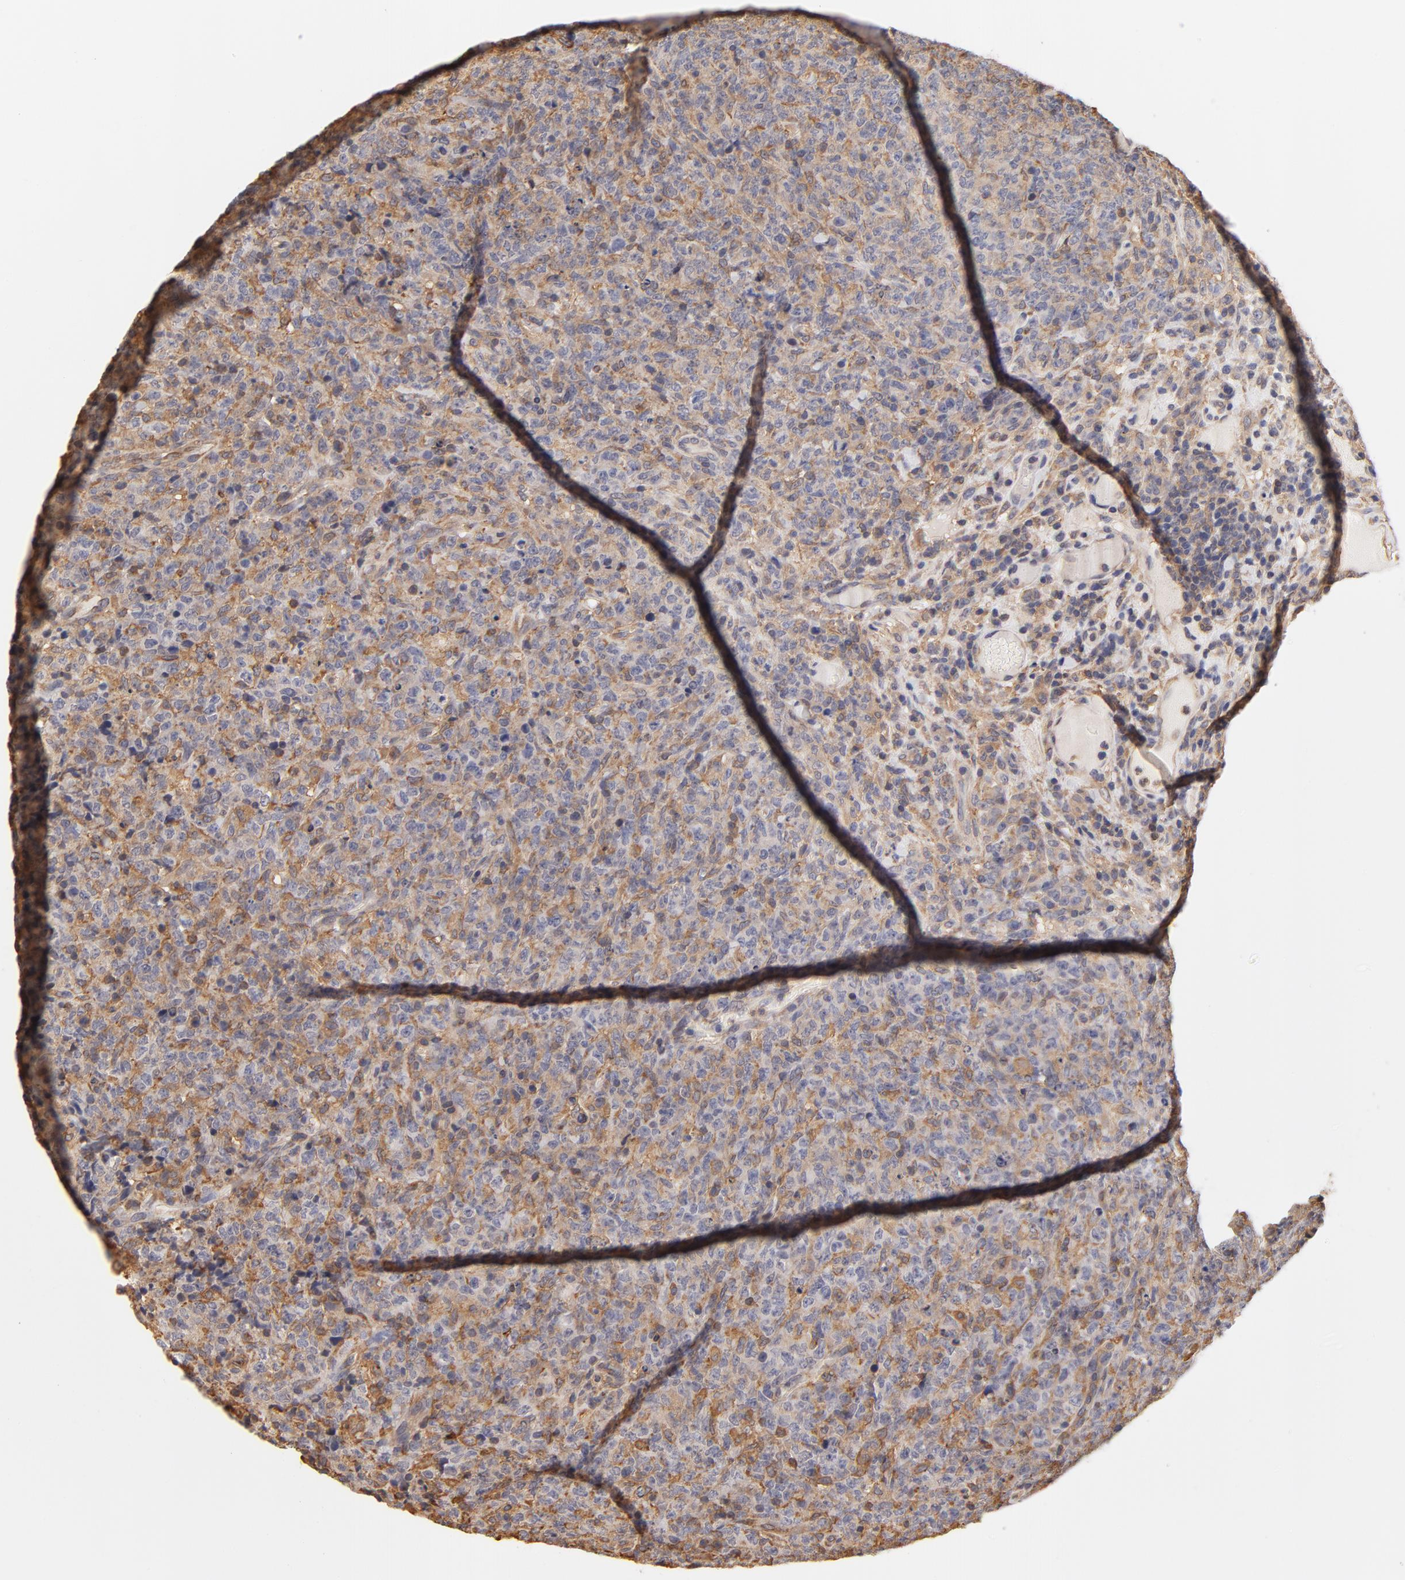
{"staining": {"intensity": "moderate", "quantity": "25%-75%", "location": "cytoplasmic/membranous"}, "tissue": "lymphoma", "cell_type": "Tumor cells", "image_type": "cancer", "snomed": [{"axis": "morphology", "description": "Malignant lymphoma, non-Hodgkin's type, High grade"}, {"axis": "topography", "description": "Tonsil"}], "caption": "High-grade malignant lymphoma, non-Hodgkin's type stained for a protein (brown) exhibits moderate cytoplasmic/membranous positive positivity in about 25%-75% of tumor cells.", "gene": "FCMR", "patient": {"sex": "female", "age": 36}}